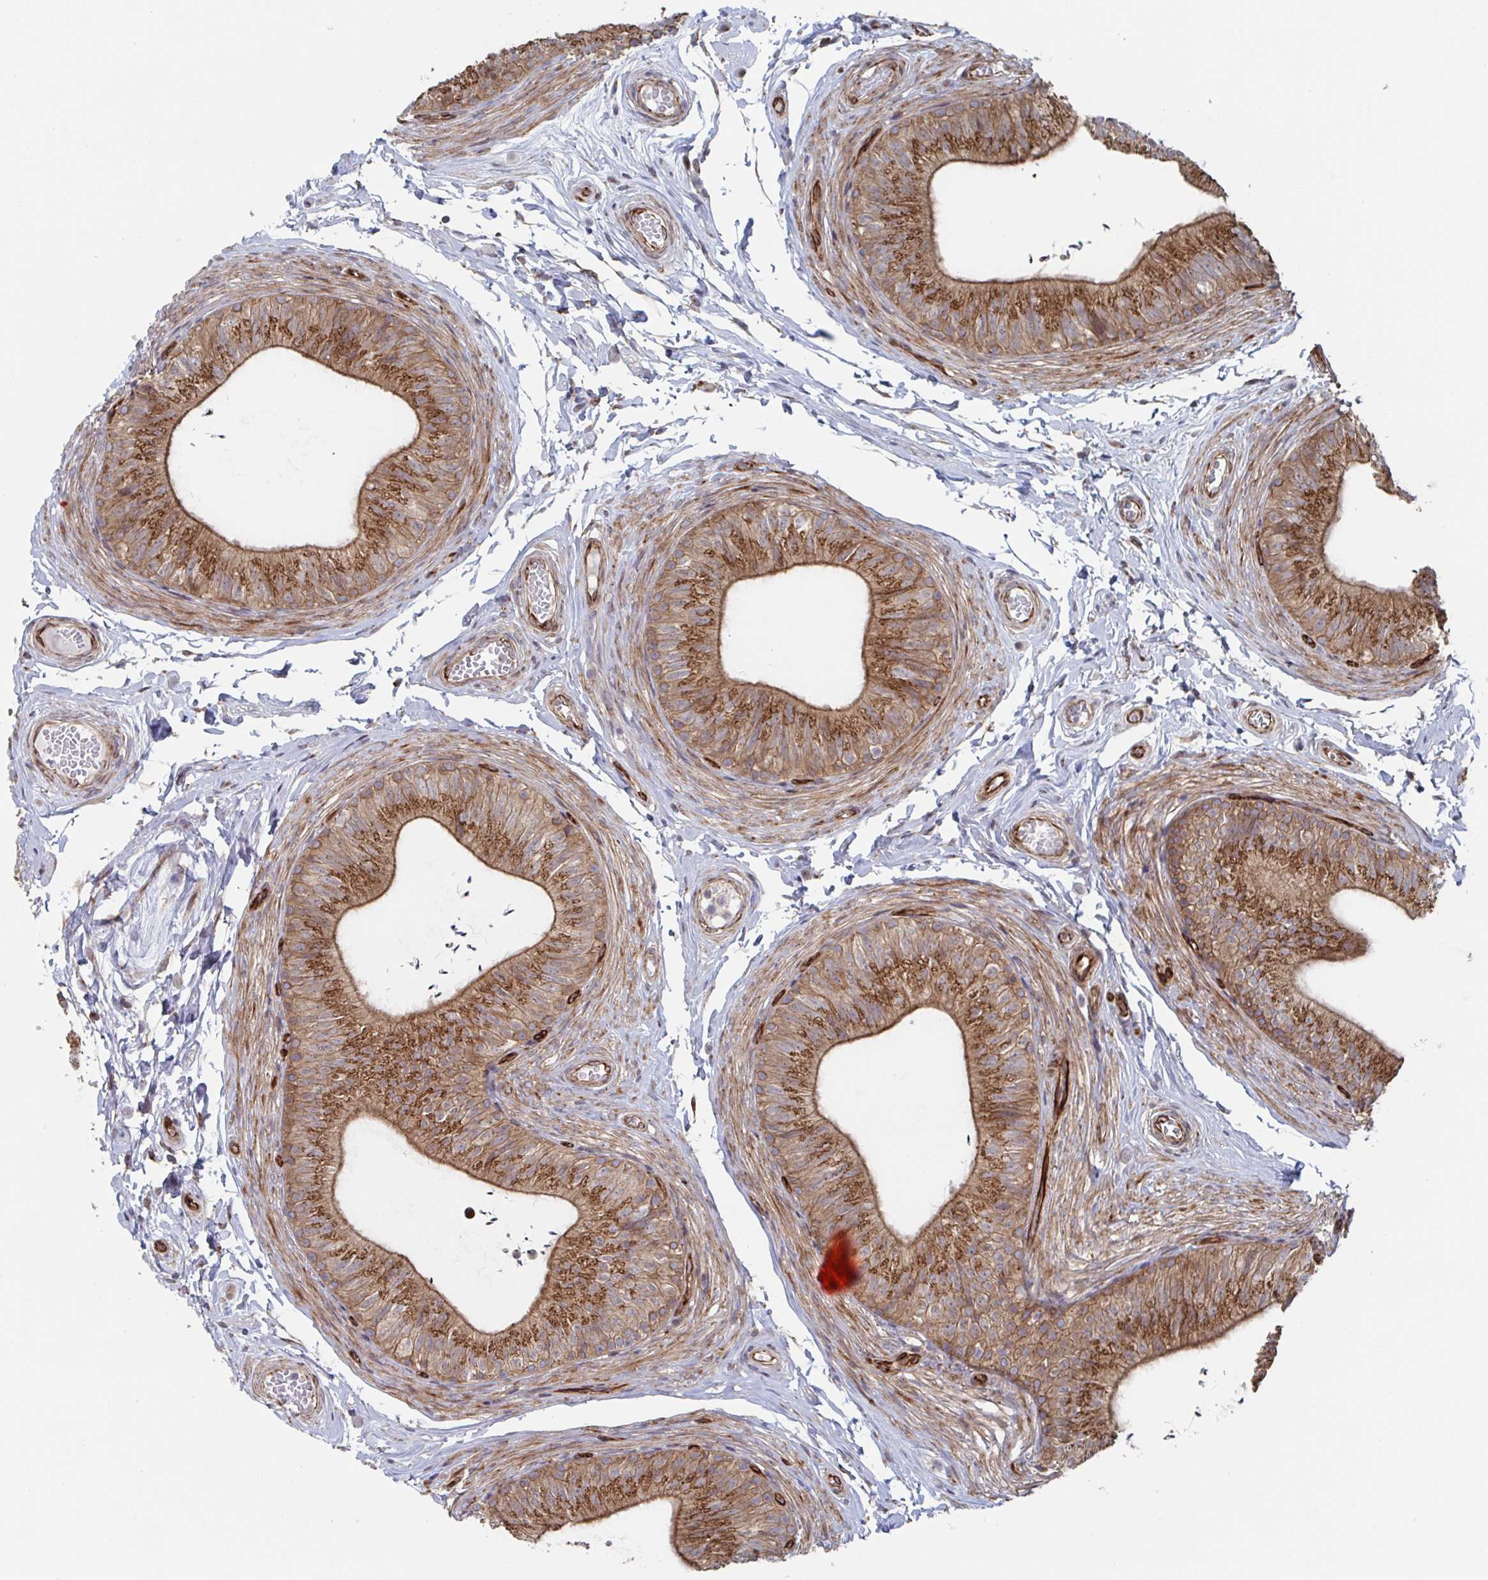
{"staining": {"intensity": "moderate", "quantity": ">75%", "location": "cytoplasmic/membranous"}, "tissue": "epididymis", "cell_type": "Glandular cells", "image_type": "normal", "snomed": [{"axis": "morphology", "description": "Normal tissue, NOS"}, {"axis": "topography", "description": "Epididymis, spermatic cord, NOS"}, {"axis": "topography", "description": "Epididymis"}, {"axis": "topography", "description": "Peripheral nerve tissue"}], "caption": "Moderate cytoplasmic/membranous protein staining is seen in about >75% of glandular cells in epididymis.", "gene": "DVL3", "patient": {"sex": "male", "age": 29}}